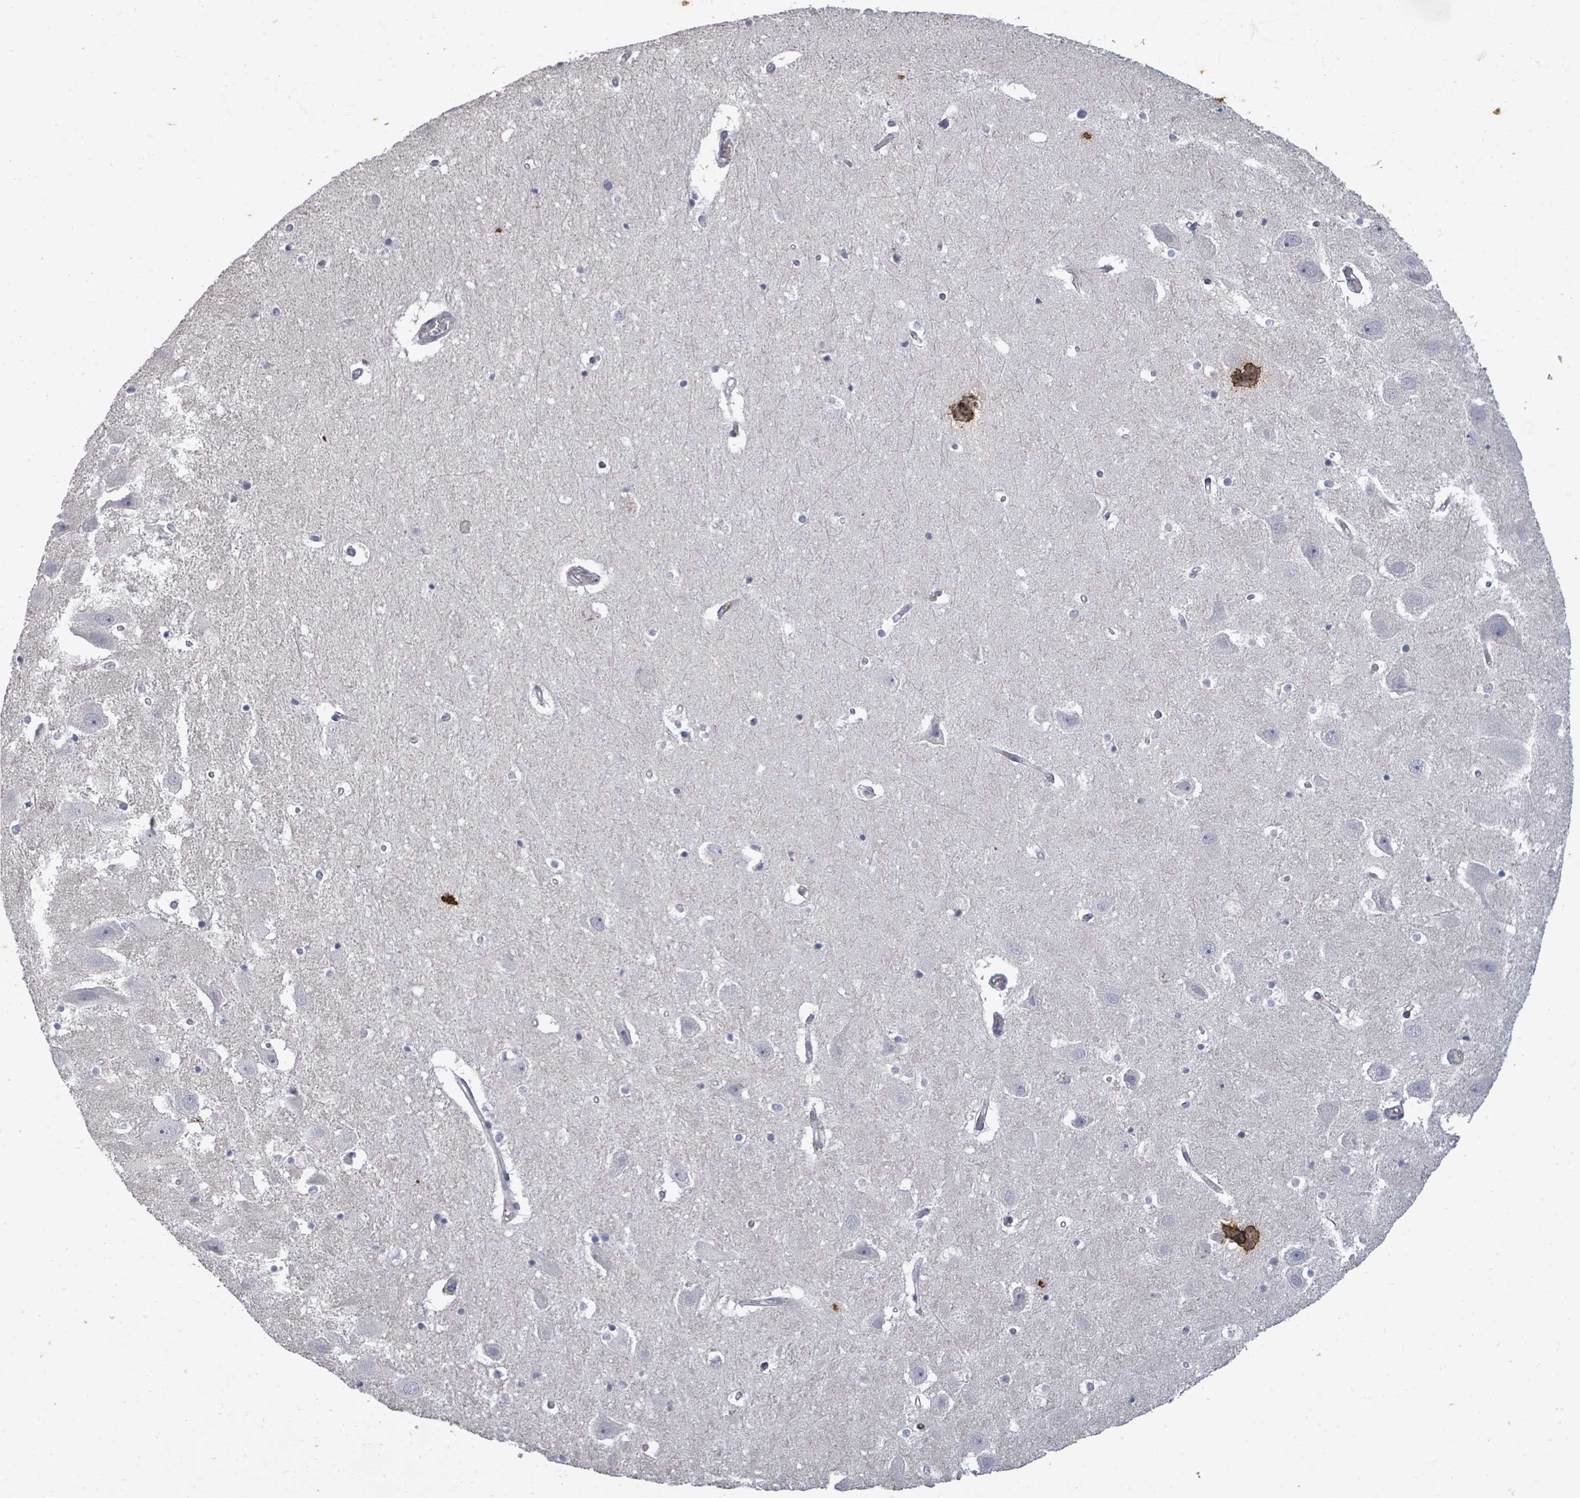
{"staining": {"intensity": "negative", "quantity": "none", "location": "none"}, "tissue": "hippocampus", "cell_type": "Glial cells", "image_type": "normal", "snomed": [{"axis": "morphology", "description": "Normal tissue, NOS"}, {"axis": "topography", "description": "Hippocampus"}], "caption": "Protein analysis of benign hippocampus shows no significant expression in glial cells.", "gene": "ASB12", "patient": {"sex": "female", "age": 52}}